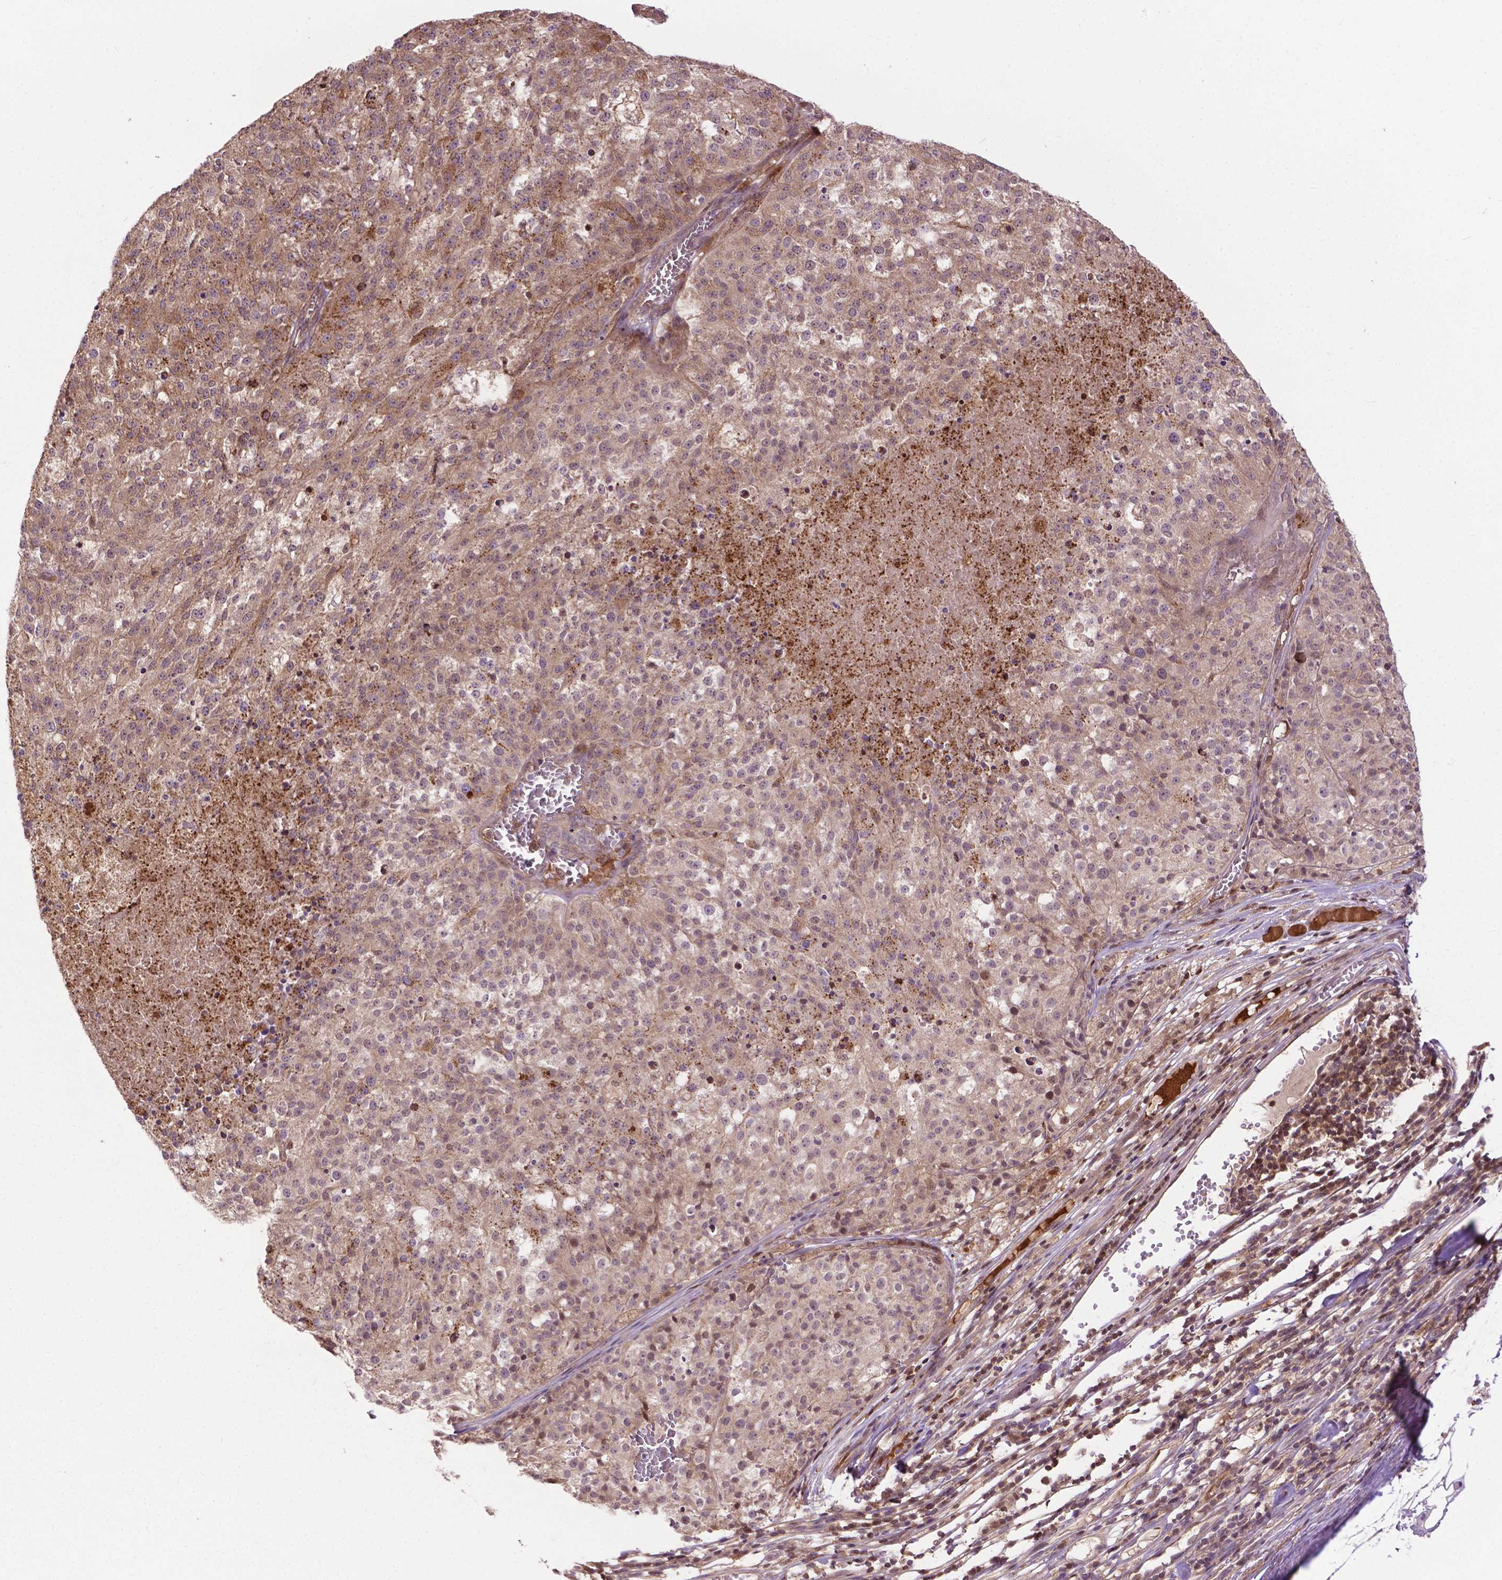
{"staining": {"intensity": "moderate", "quantity": ">75%", "location": "cytoplasmic/membranous"}, "tissue": "melanoma", "cell_type": "Tumor cells", "image_type": "cancer", "snomed": [{"axis": "morphology", "description": "Malignant melanoma, Metastatic site"}, {"axis": "topography", "description": "Lymph node"}], "caption": "IHC photomicrograph of neoplastic tissue: human malignant melanoma (metastatic site) stained using immunohistochemistry (IHC) demonstrates medium levels of moderate protein expression localized specifically in the cytoplasmic/membranous of tumor cells, appearing as a cytoplasmic/membranous brown color.", "gene": "CHMP4A", "patient": {"sex": "female", "age": 64}}